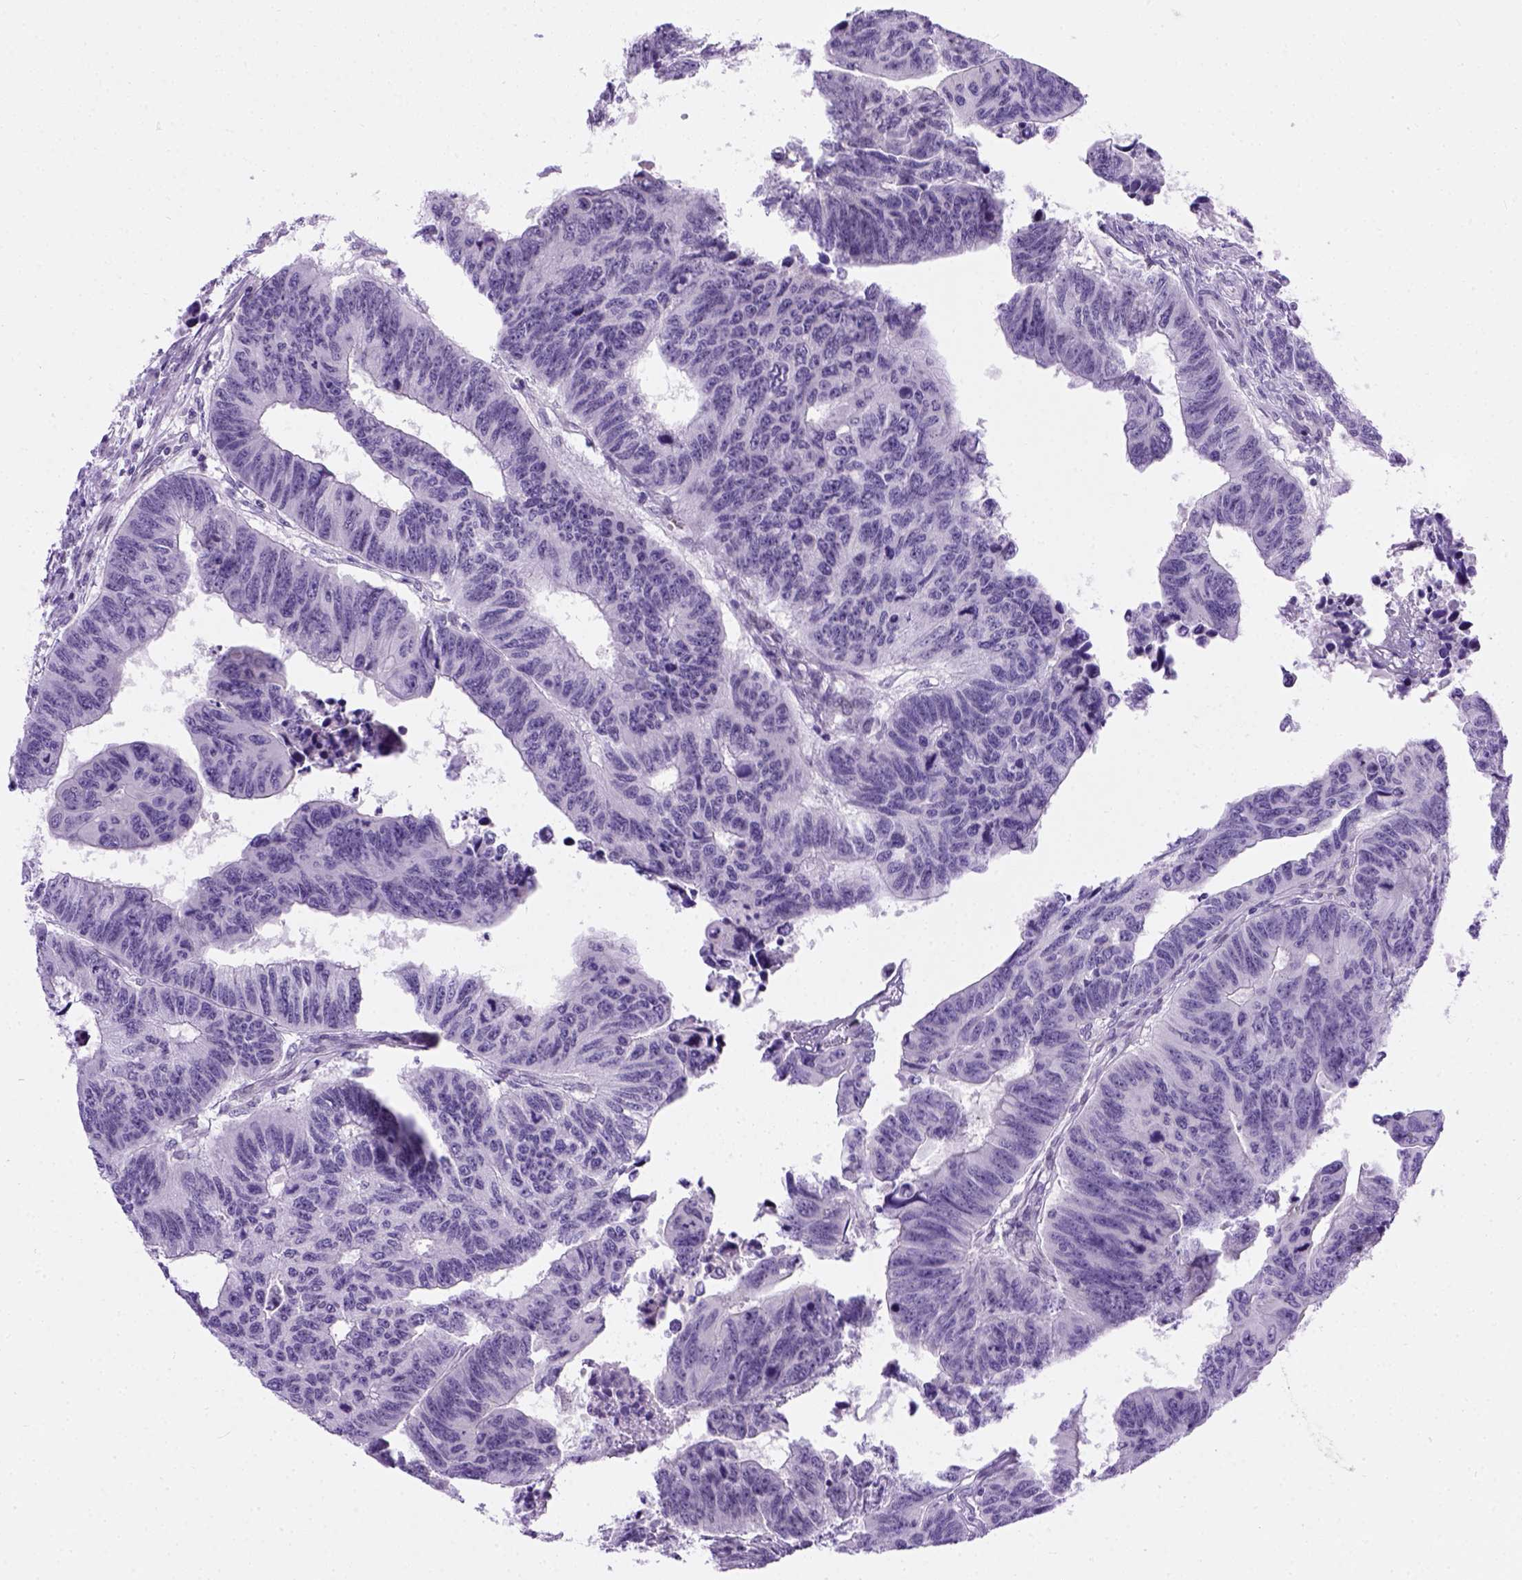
{"staining": {"intensity": "negative", "quantity": "none", "location": "none"}, "tissue": "colorectal cancer", "cell_type": "Tumor cells", "image_type": "cancer", "snomed": [{"axis": "morphology", "description": "Adenocarcinoma, NOS"}, {"axis": "topography", "description": "Rectum"}], "caption": "Colorectal cancer was stained to show a protein in brown. There is no significant staining in tumor cells.", "gene": "FAM184B", "patient": {"sex": "female", "age": 85}}